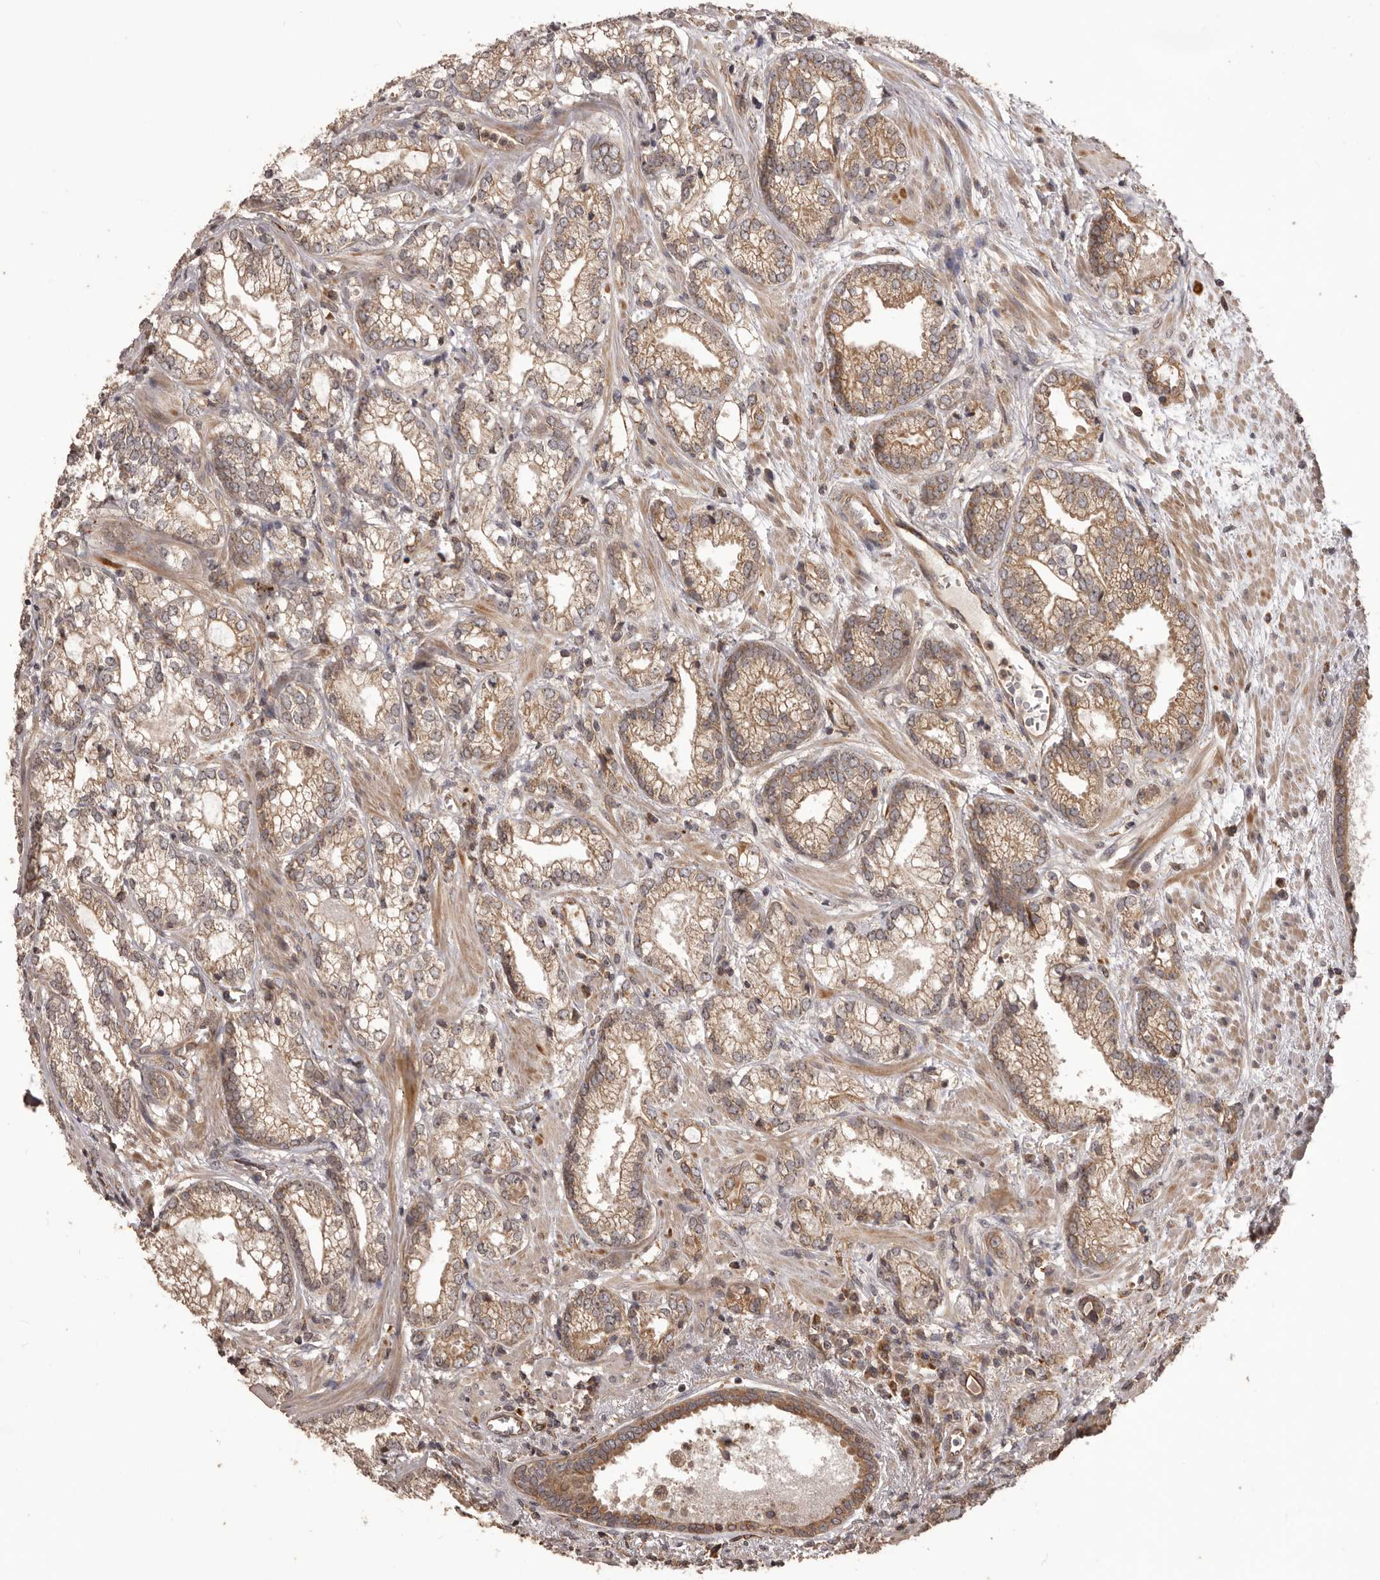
{"staining": {"intensity": "moderate", "quantity": ">75%", "location": "cytoplasmic/membranous"}, "tissue": "prostate cancer", "cell_type": "Tumor cells", "image_type": "cancer", "snomed": [{"axis": "morphology", "description": "Normal morphology"}, {"axis": "morphology", "description": "Adenocarcinoma, Low grade"}, {"axis": "topography", "description": "Prostate"}], "caption": "Protein expression by immunohistochemistry (IHC) exhibits moderate cytoplasmic/membranous staining in about >75% of tumor cells in prostate adenocarcinoma (low-grade).", "gene": "QRSL1", "patient": {"sex": "male", "age": 72}}